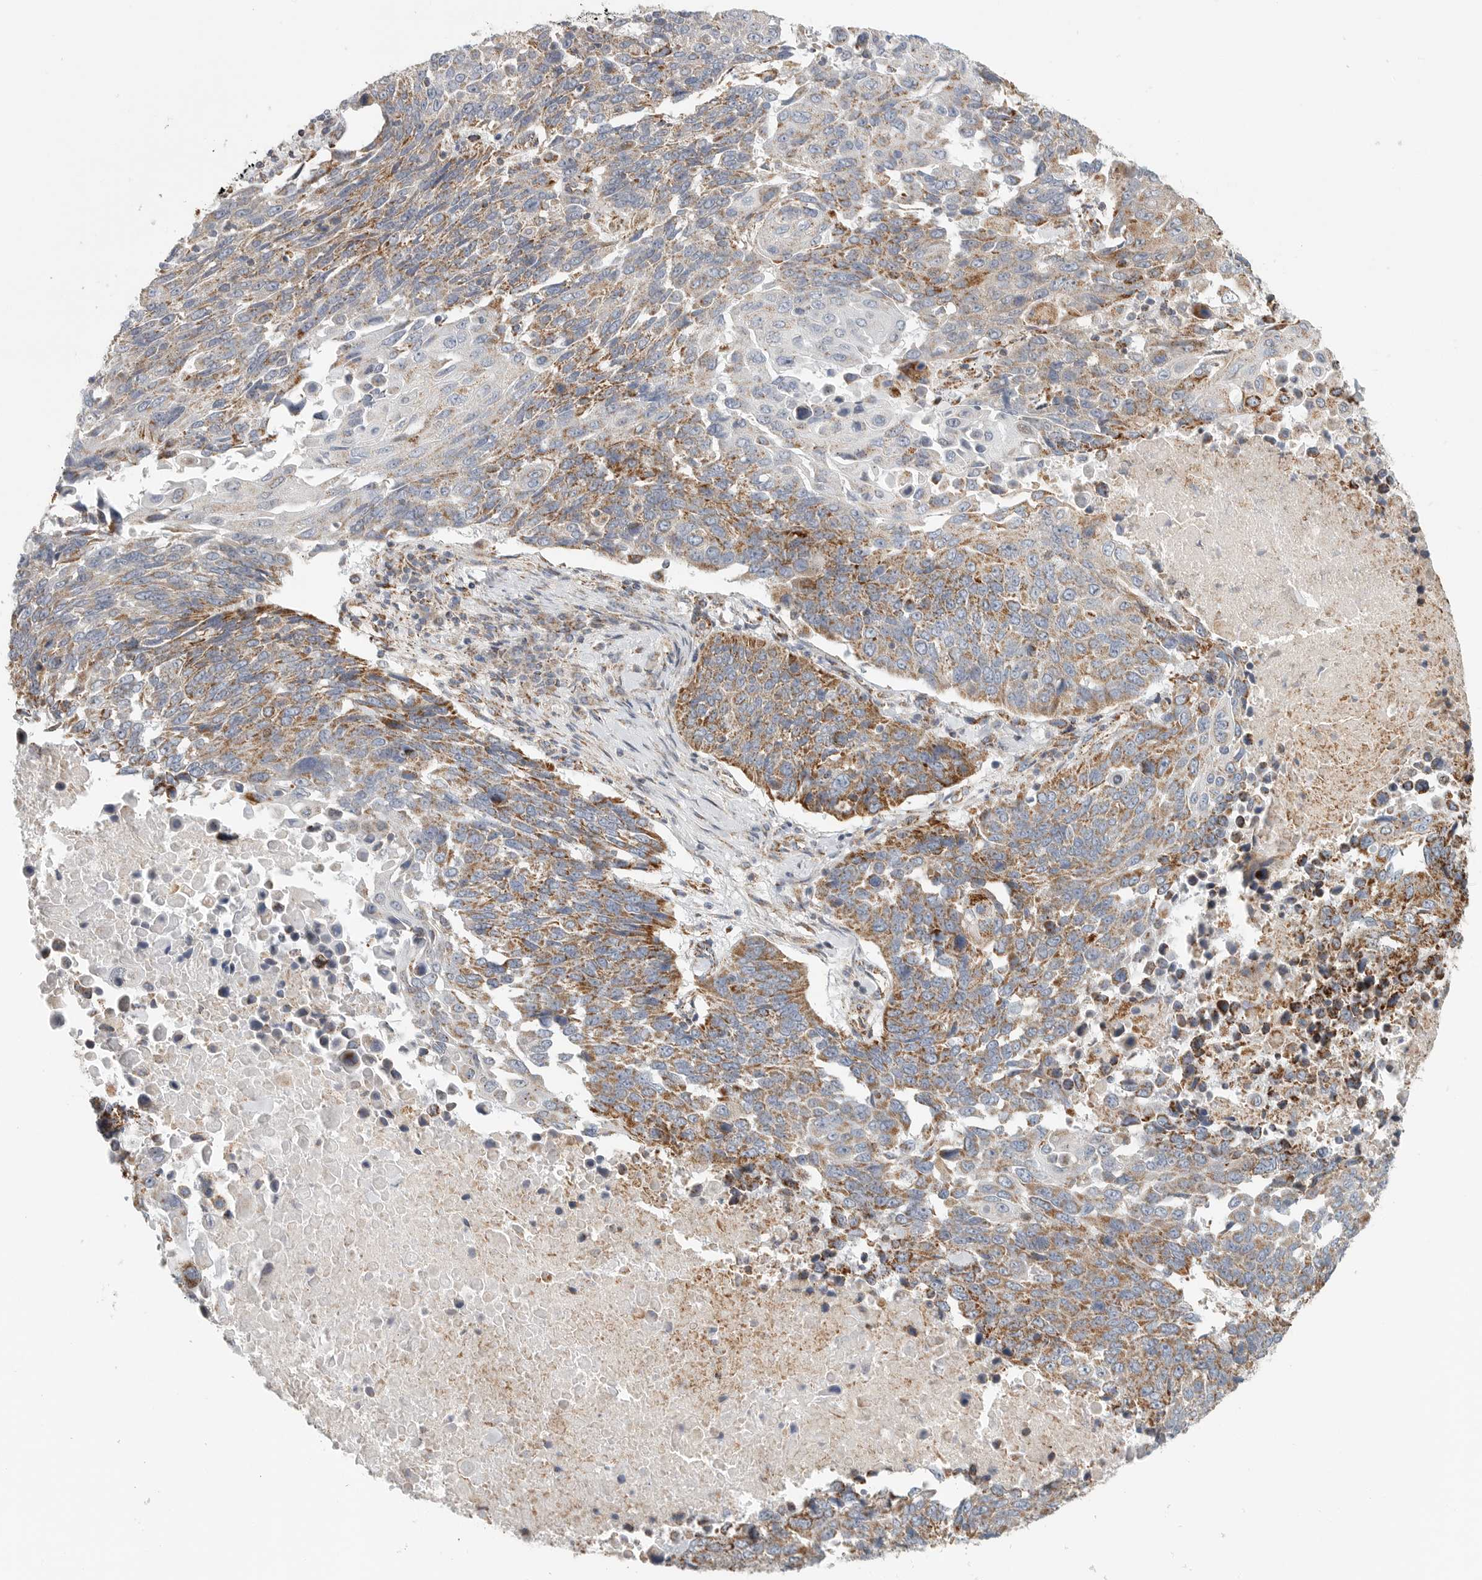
{"staining": {"intensity": "moderate", "quantity": ">75%", "location": "cytoplasmic/membranous"}, "tissue": "lung cancer", "cell_type": "Tumor cells", "image_type": "cancer", "snomed": [{"axis": "morphology", "description": "Squamous cell carcinoma, NOS"}, {"axis": "topography", "description": "Lung"}], "caption": "Squamous cell carcinoma (lung) stained with immunohistochemistry shows moderate cytoplasmic/membranous expression in about >75% of tumor cells. (Stains: DAB in brown, nuclei in blue, Microscopy: brightfield microscopy at high magnification).", "gene": "SLC25A26", "patient": {"sex": "male", "age": 66}}